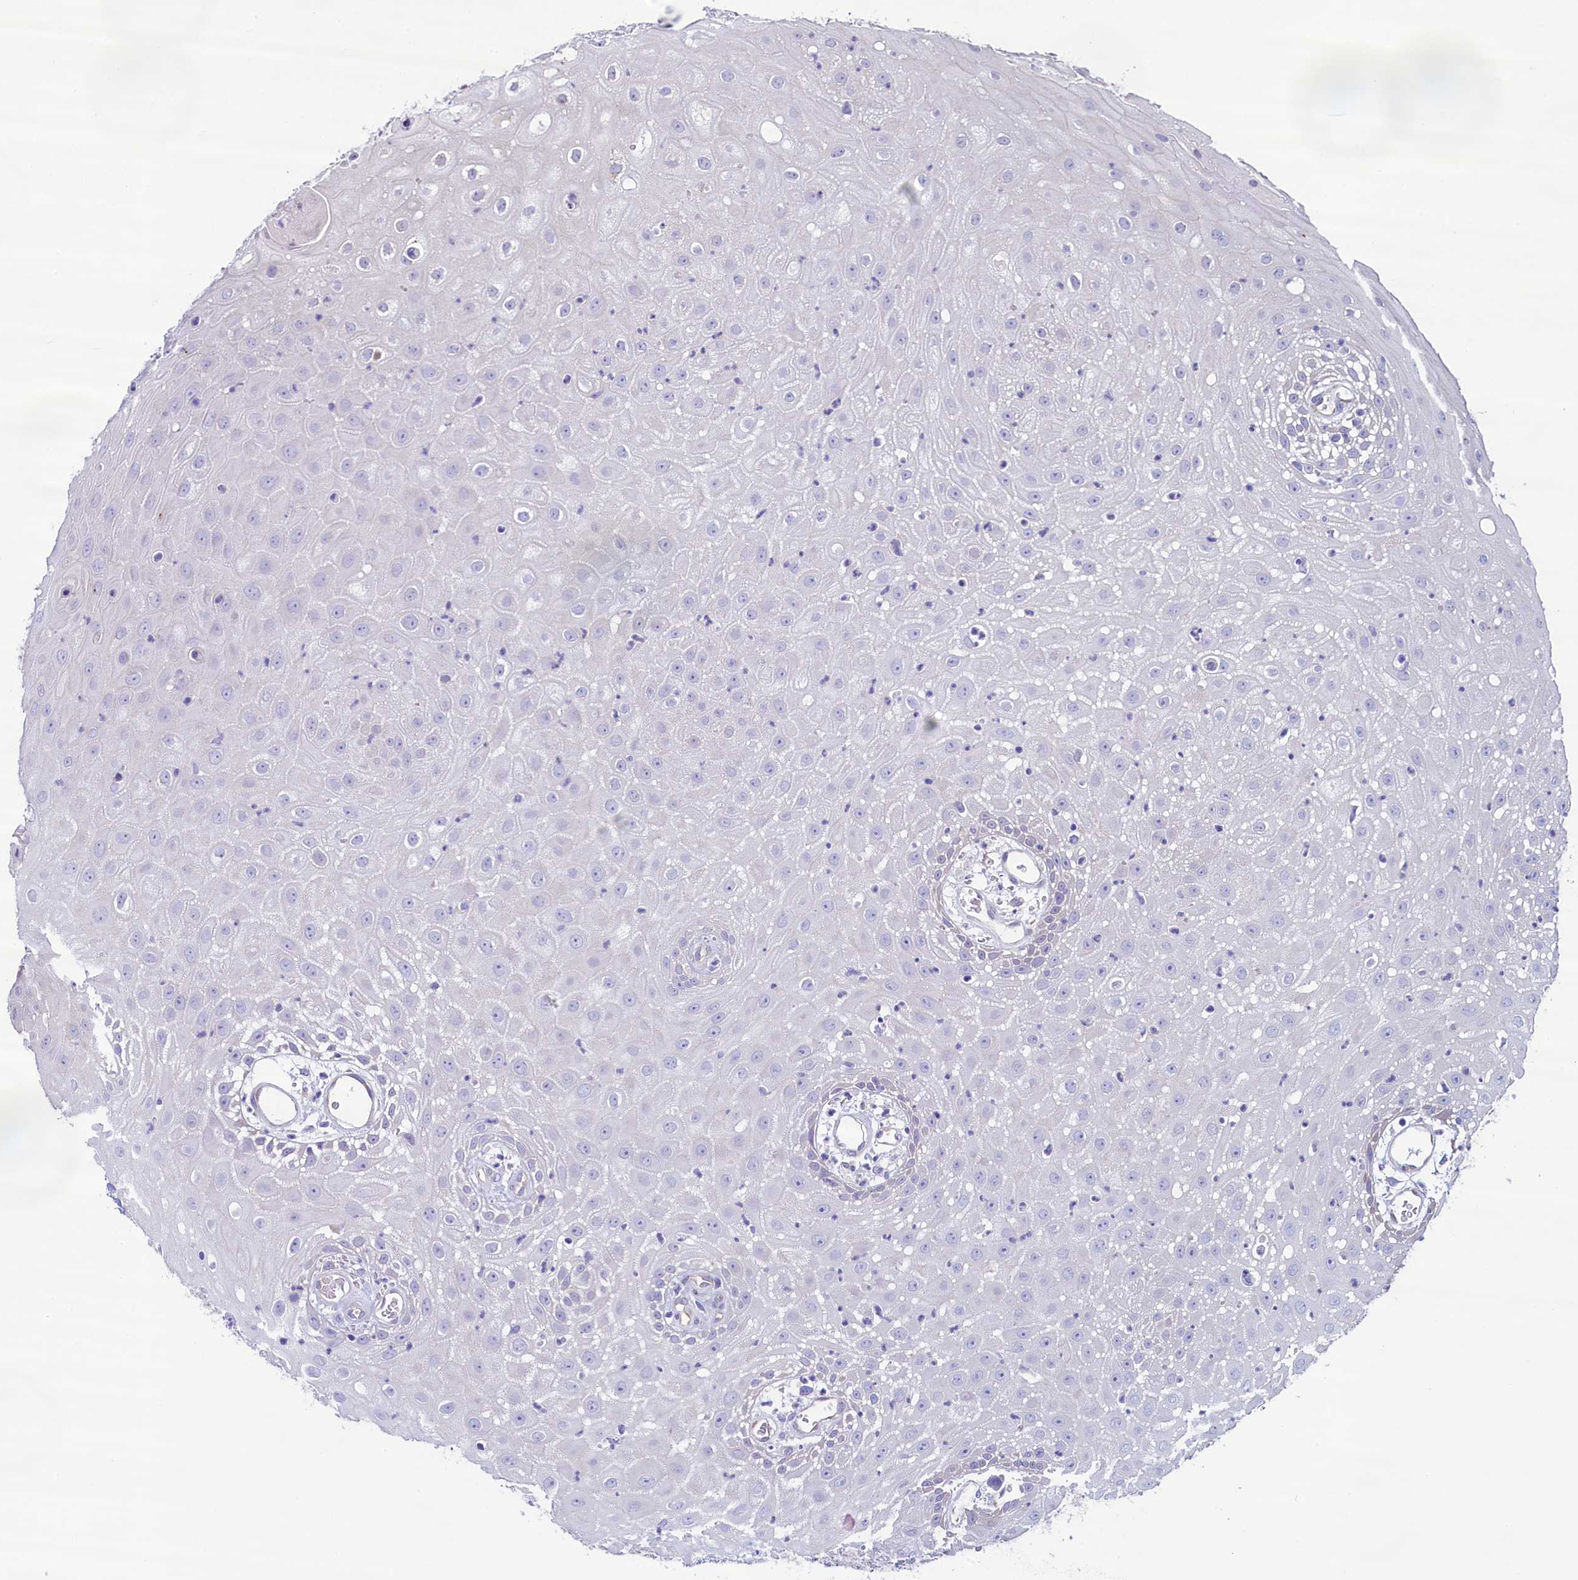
{"staining": {"intensity": "negative", "quantity": "none", "location": "none"}, "tissue": "oral mucosa", "cell_type": "Squamous epithelial cells", "image_type": "normal", "snomed": [{"axis": "morphology", "description": "Normal tissue, NOS"}, {"axis": "topography", "description": "Skeletal muscle"}, {"axis": "topography", "description": "Oral tissue"}, {"axis": "topography", "description": "Salivary gland"}, {"axis": "topography", "description": "Peripheral nerve tissue"}], "caption": "A high-resolution histopathology image shows immunohistochemistry (IHC) staining of normal oral mucosa, which shows no significant expression in squamous epithelial cells.", "gene": "KRBOX5", "patient": {"sex": "male", "age": 54}}